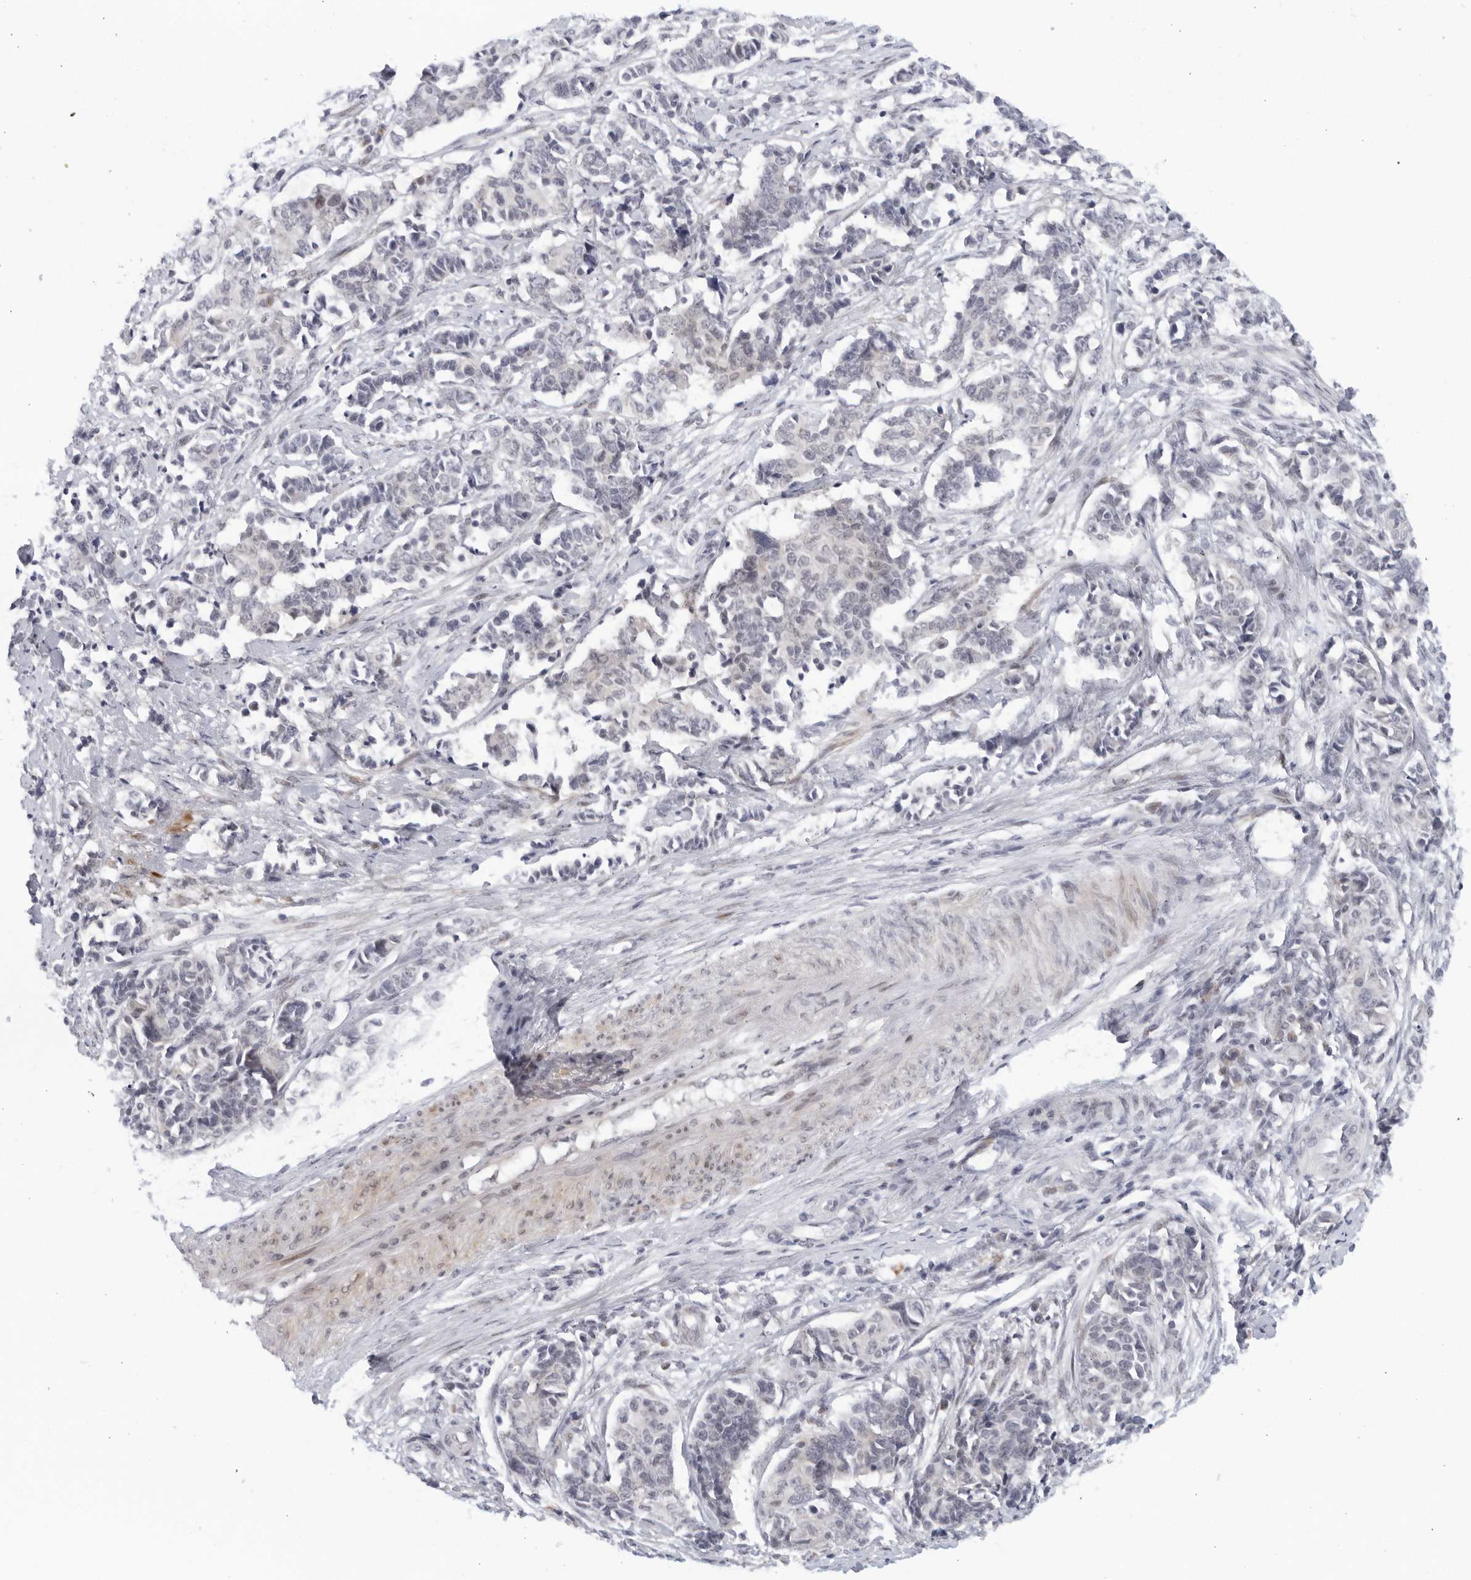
{"staining": {"intensity": "negative", "quantity": "none", "location": "none"}, "tissue": "cervical cancer", "cell_type": "Tumor cells", "image_type": "cancer", "snomed": [{"axis": "morphology", "description": "Normal tissue, NOS"}, {"axis": "morphology", "description": "Squamous cell carcinoma, NOS"}, {"axis": "topography", "description": "Cervix"}], "caption": "Immunohistochemistry (IHC) image of human cervical squamous cell carcinoma stained for a protein (brown), which exhibits no positivity in tumor cells.", "gene": "WDTC1", "patient": {"sex": "female", "age": 35}}